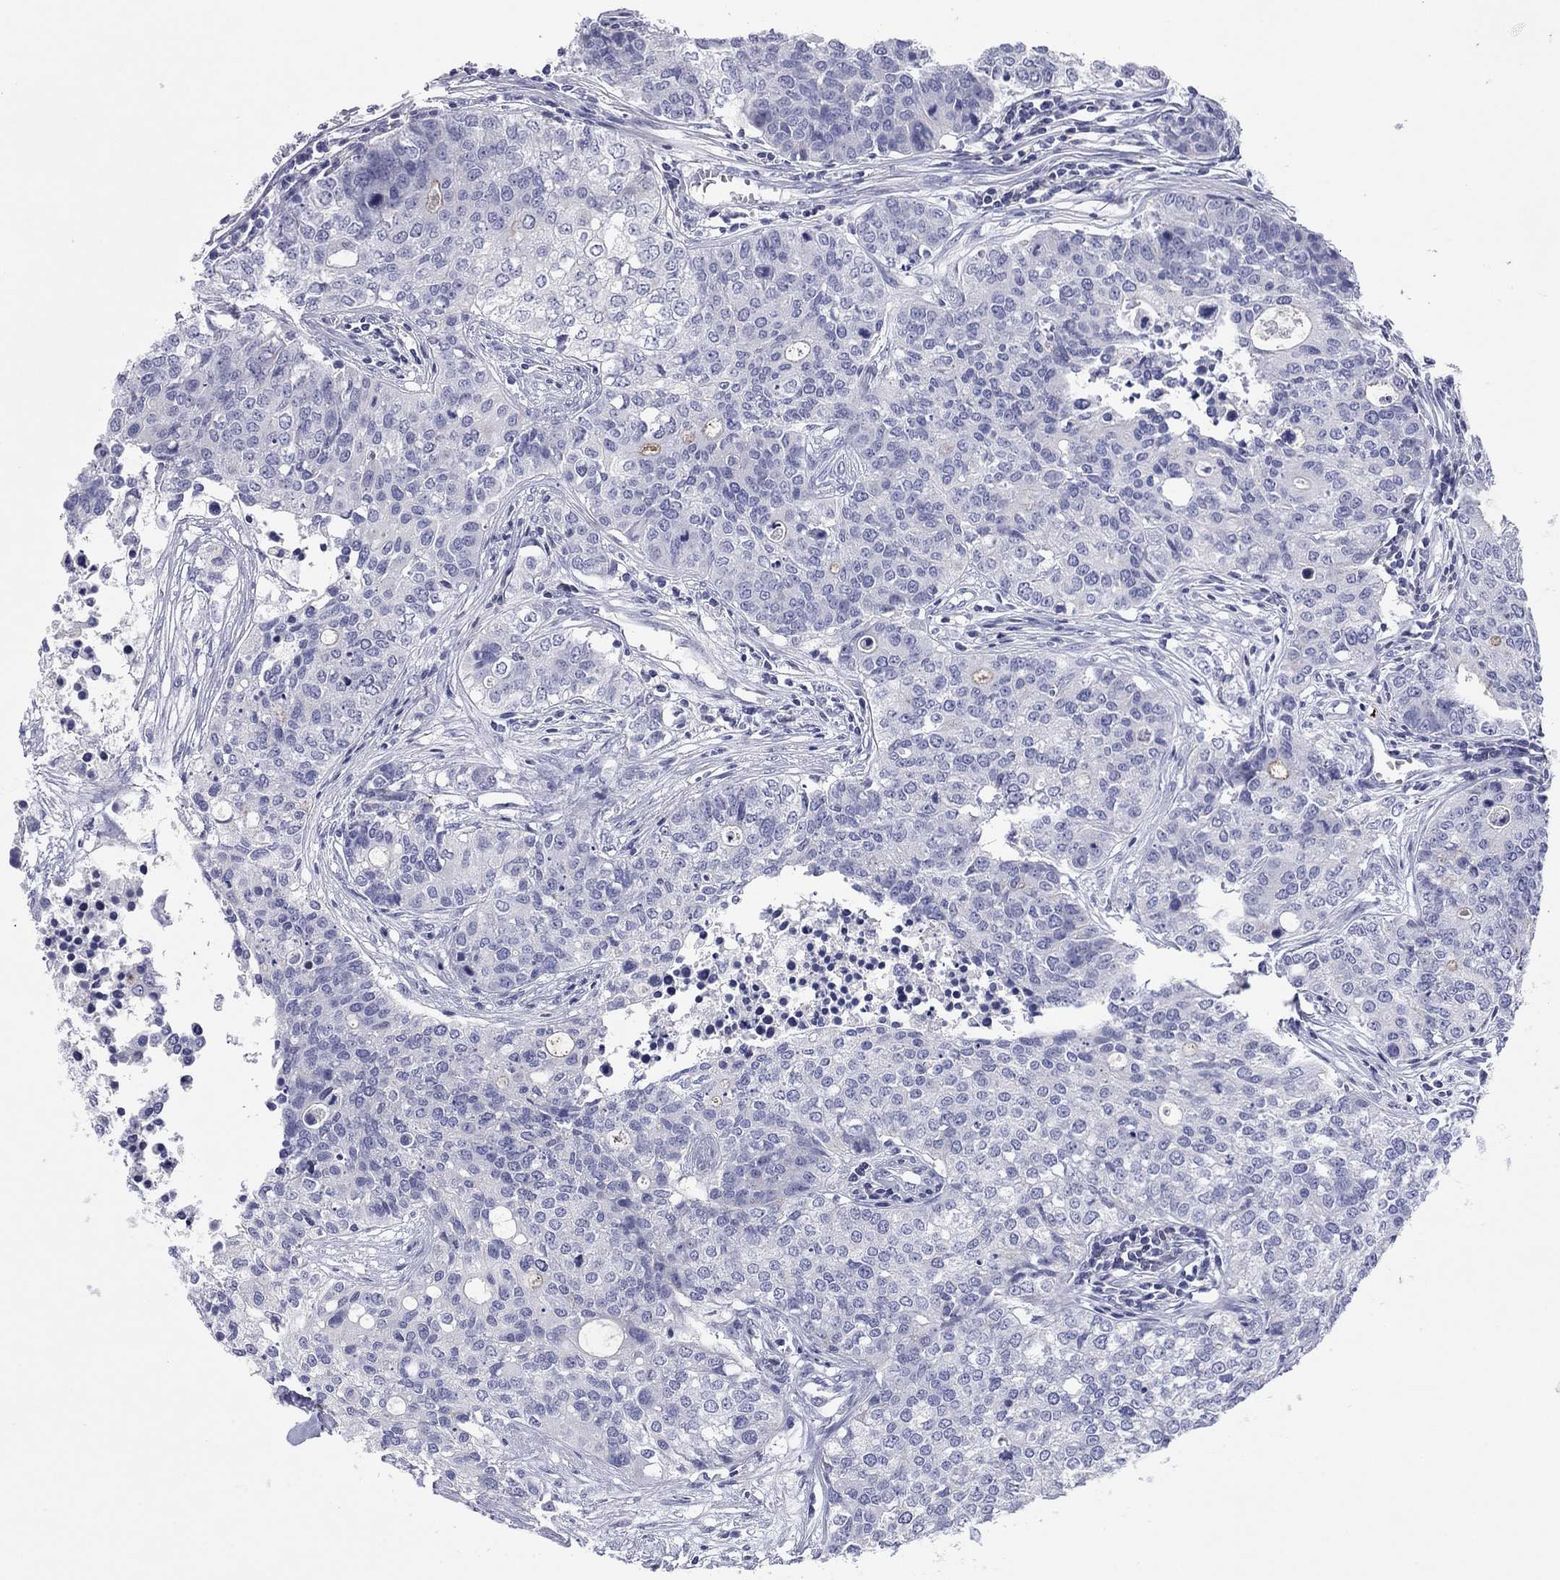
{"staining": {"intensity": "negative", "quantity": "none", "location": "none"}, "tissue": "carcinoid", "cell_type": "Tumor cells", "image_type": "cancer", "snomed": [{"axis": "morphology", "description": "Carcinoid, malignant, NOS"}, {"axis": "topography", "description": "Colon"}], "caption": "Tumor cells are negative for protein expression in human carcinoid. The staining is performed using DAB brown chromogen with nuclei counter-stained in using hematoxylin.", "gene": "ABCC2", "patient": {"sex": "male", "age": 81}}